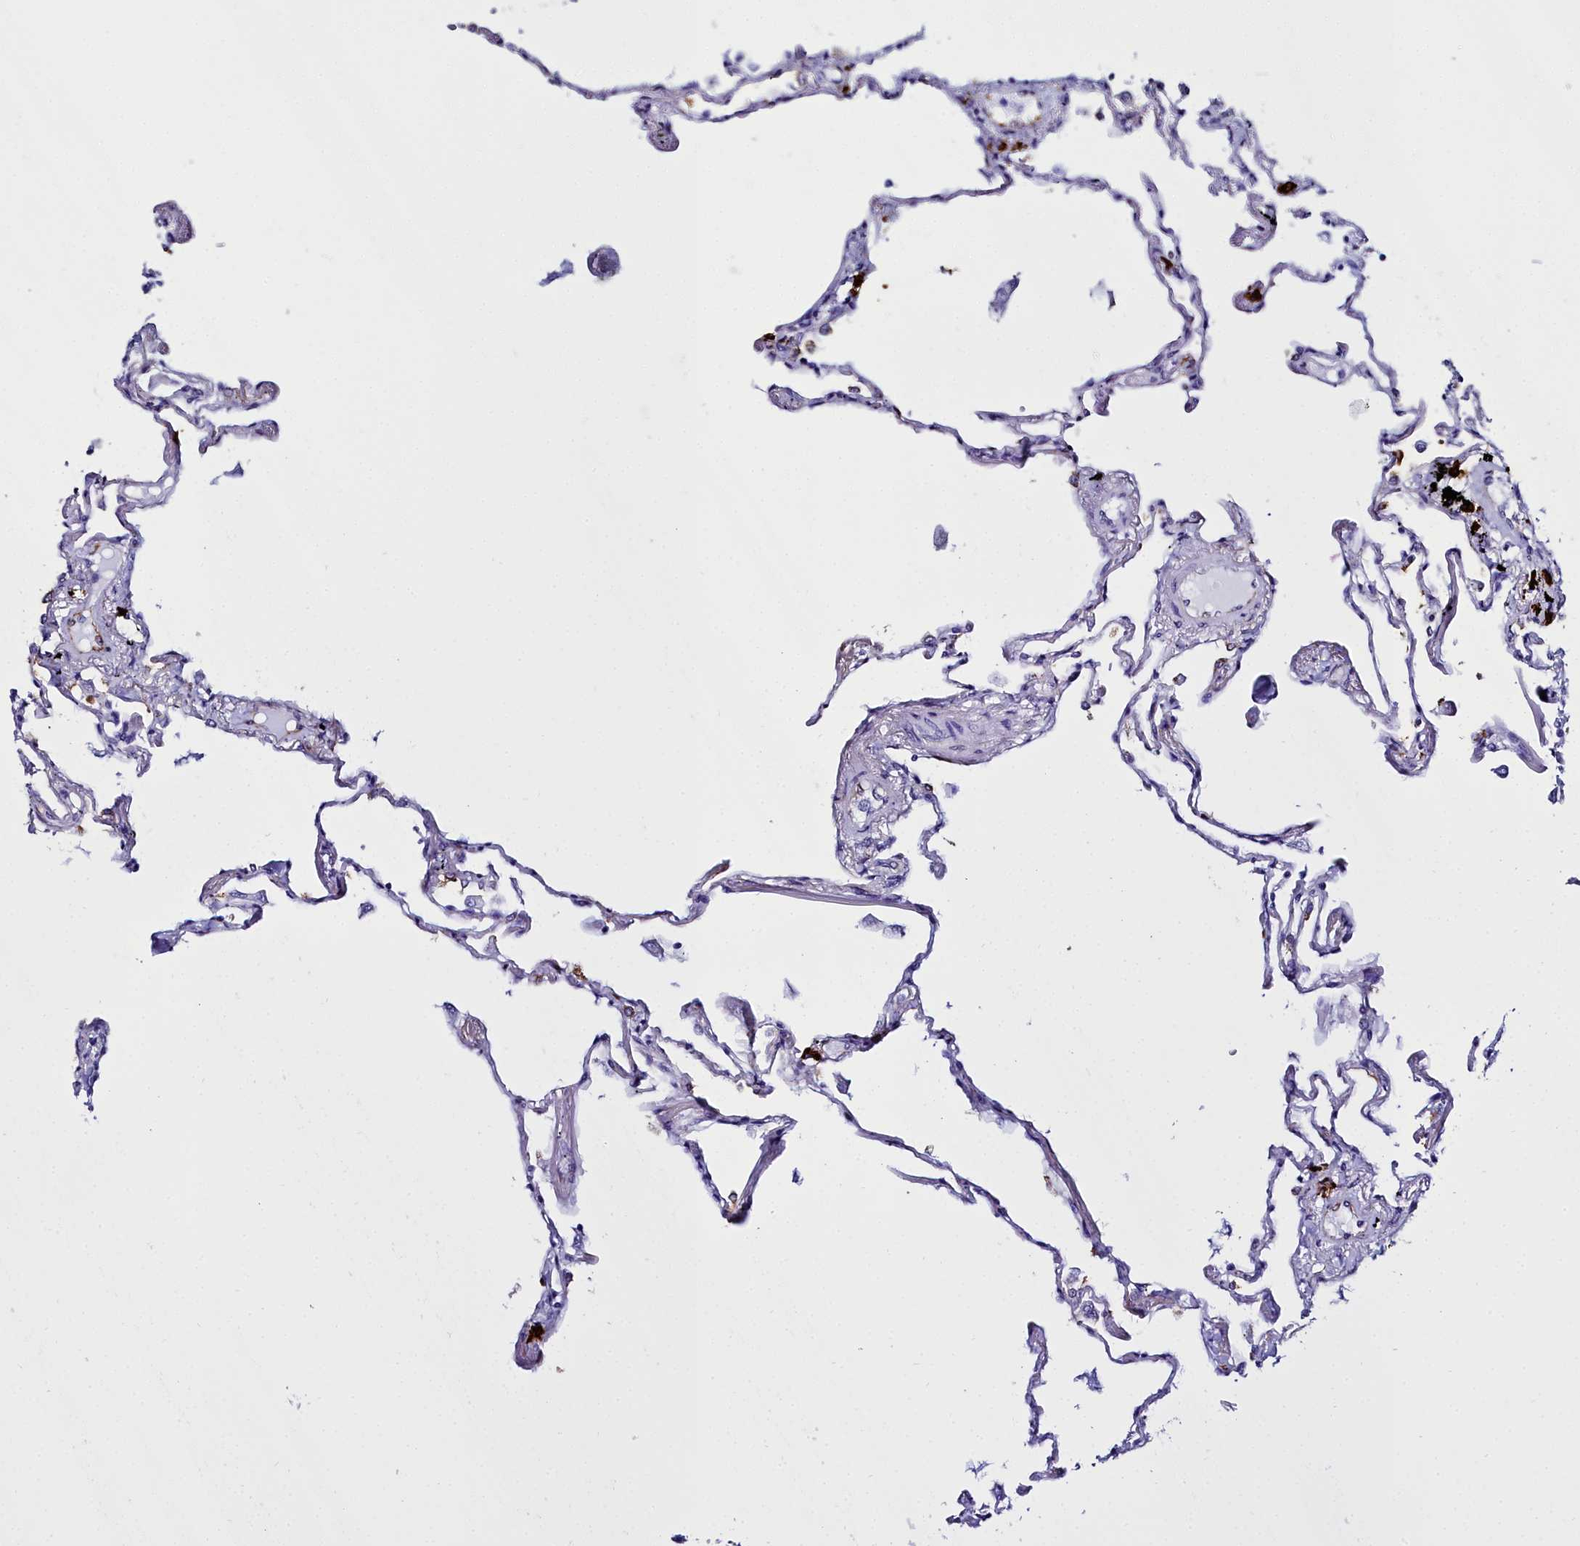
{"staining": {"intensity": "strong", "quantity": "<25%", "location": "cytoplasmic/membranous"}, "tissue": "lung", "cell_type": "Alveolar cells", "image_type": "normal", "snomed": [{"axis": "morphology", "description": "Normal tissue, NOS"}, {"axis": "topography", "description": "Lung"}], "caption": "Brown immunohistochemical staining in unremarkable lung exhibits strong cytoplasmic/membranous expression in approximately <25% of alveolar cells. (IHC, brightfield microscopy, high magnification).", "gene": "TXNDC5", "patient": {"sex": "female", "age": 67}}